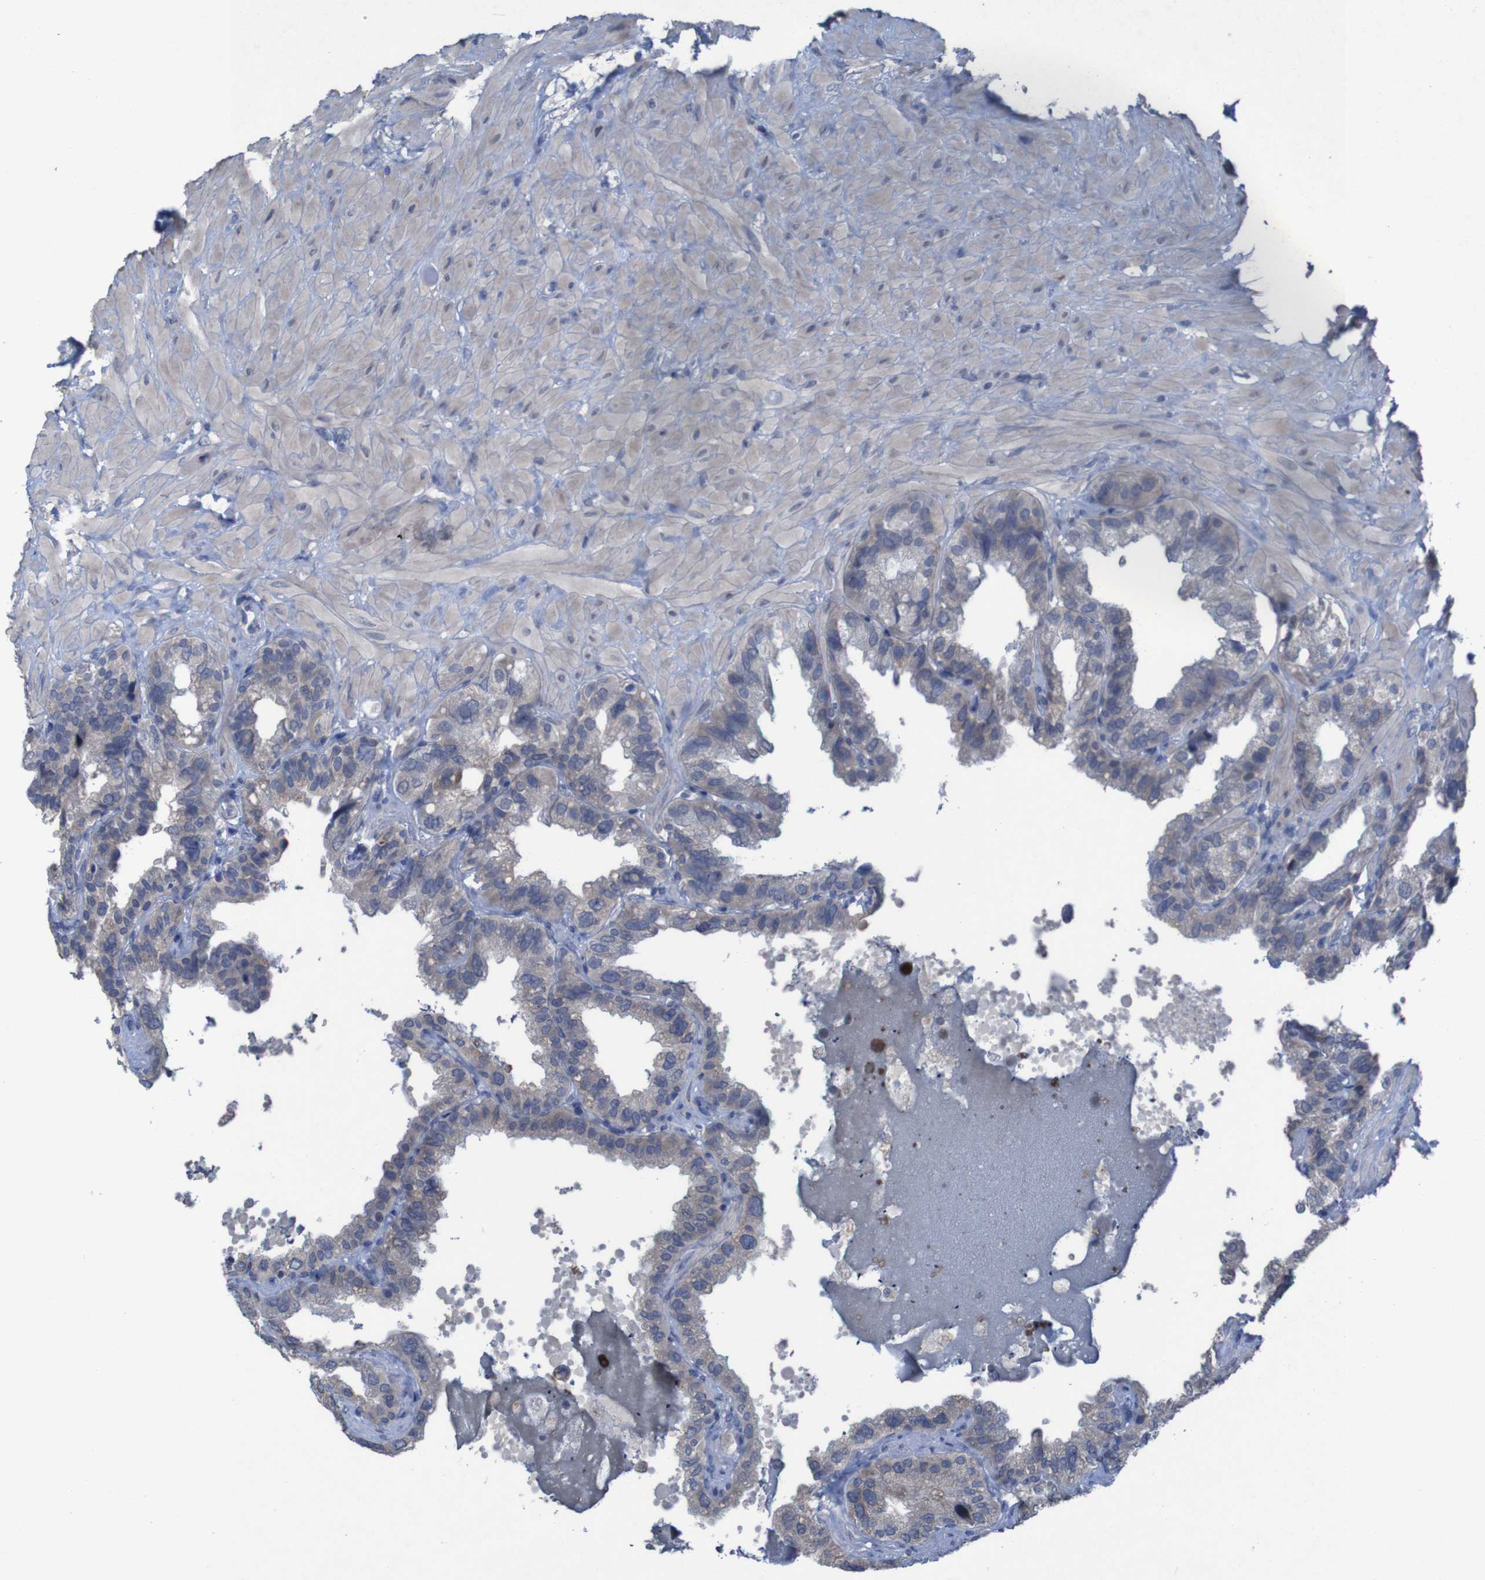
{"staining": {"intensity": "weak", "quantity": "25%-75%", "location": "cytoplasmic/membranous"}, "tissue": "seminal vesicle", "cell_type": "Glandular cells", "image_type": "normal", "snomed": [{"axis": "morphology", "description": "Normal tissue, NOS"}, {"axis": "topography", "description": "Seminal veicle"}], "caption": "Immunohistochemistry image of benign human seminal vesicle stained for a protein (brown), which displays low levels of weak cytoplasmic/membranous staining in about 25%-75% of glandular cells.", "gene": "CLDN18", "patient": {"sex": "male", "age": 68}}